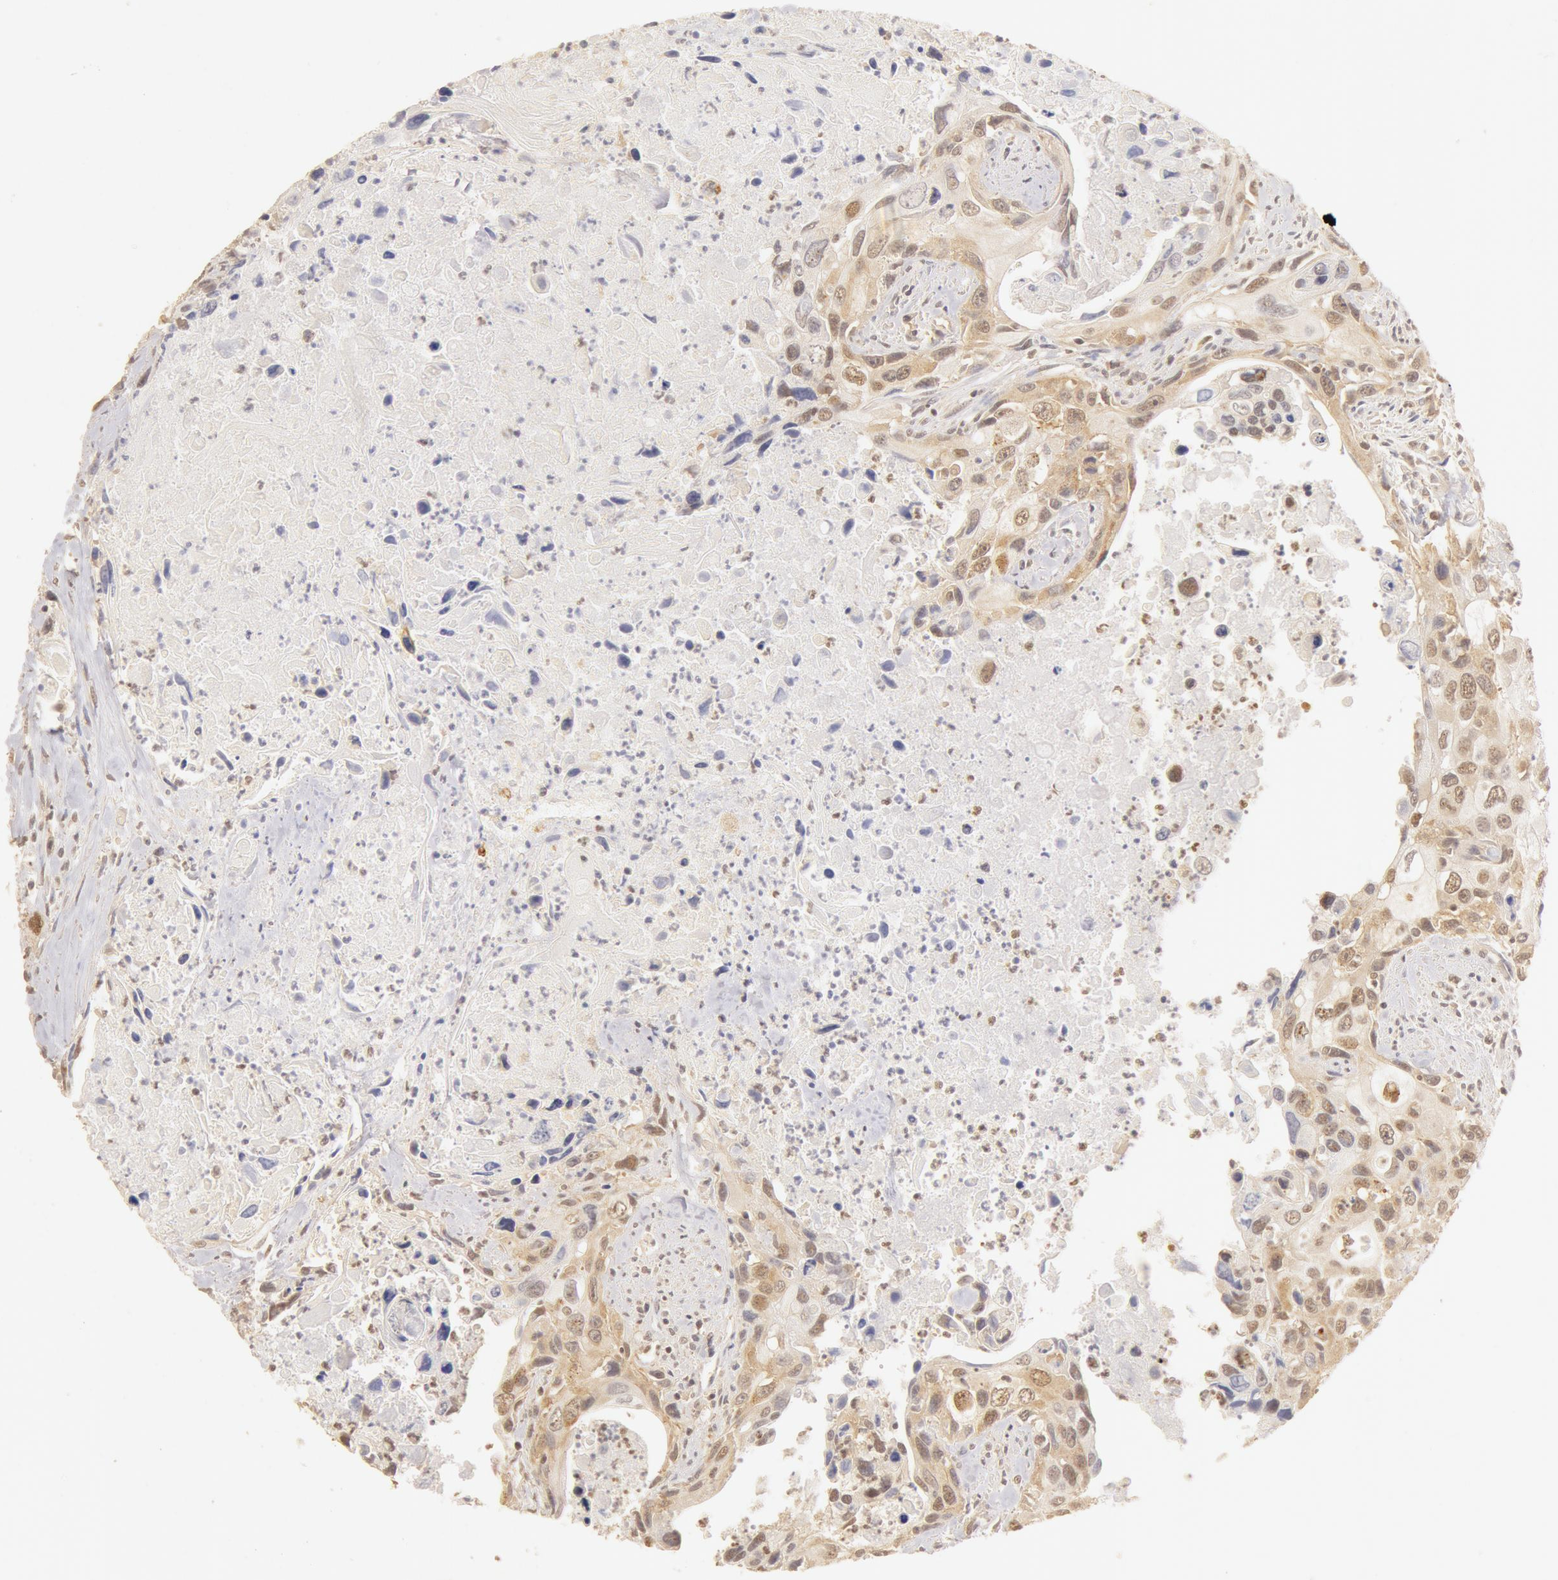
{"staining": {"intensity": "moderate", "quantity": ">75%", "location": "cytoplasmic/membranous,nuclear"}, "tissue": "urothelial cancer", "cell_type": "Tumor cells", "image_type": "cancer", "snomed": [{"axis": "morphology", "description": "Urothelial carcinoma, High grade"}, {"axis": "topography", "description": "Urinary bladder"}], "caption": "A brown stain highlights moderate cytoplasmic/membranous and nuclear positivity of a protein in high-grade urothelial carcinoma tumor cells.", "gene": "SNRNP70", "patient": {"sex": "male", "age": 71}}